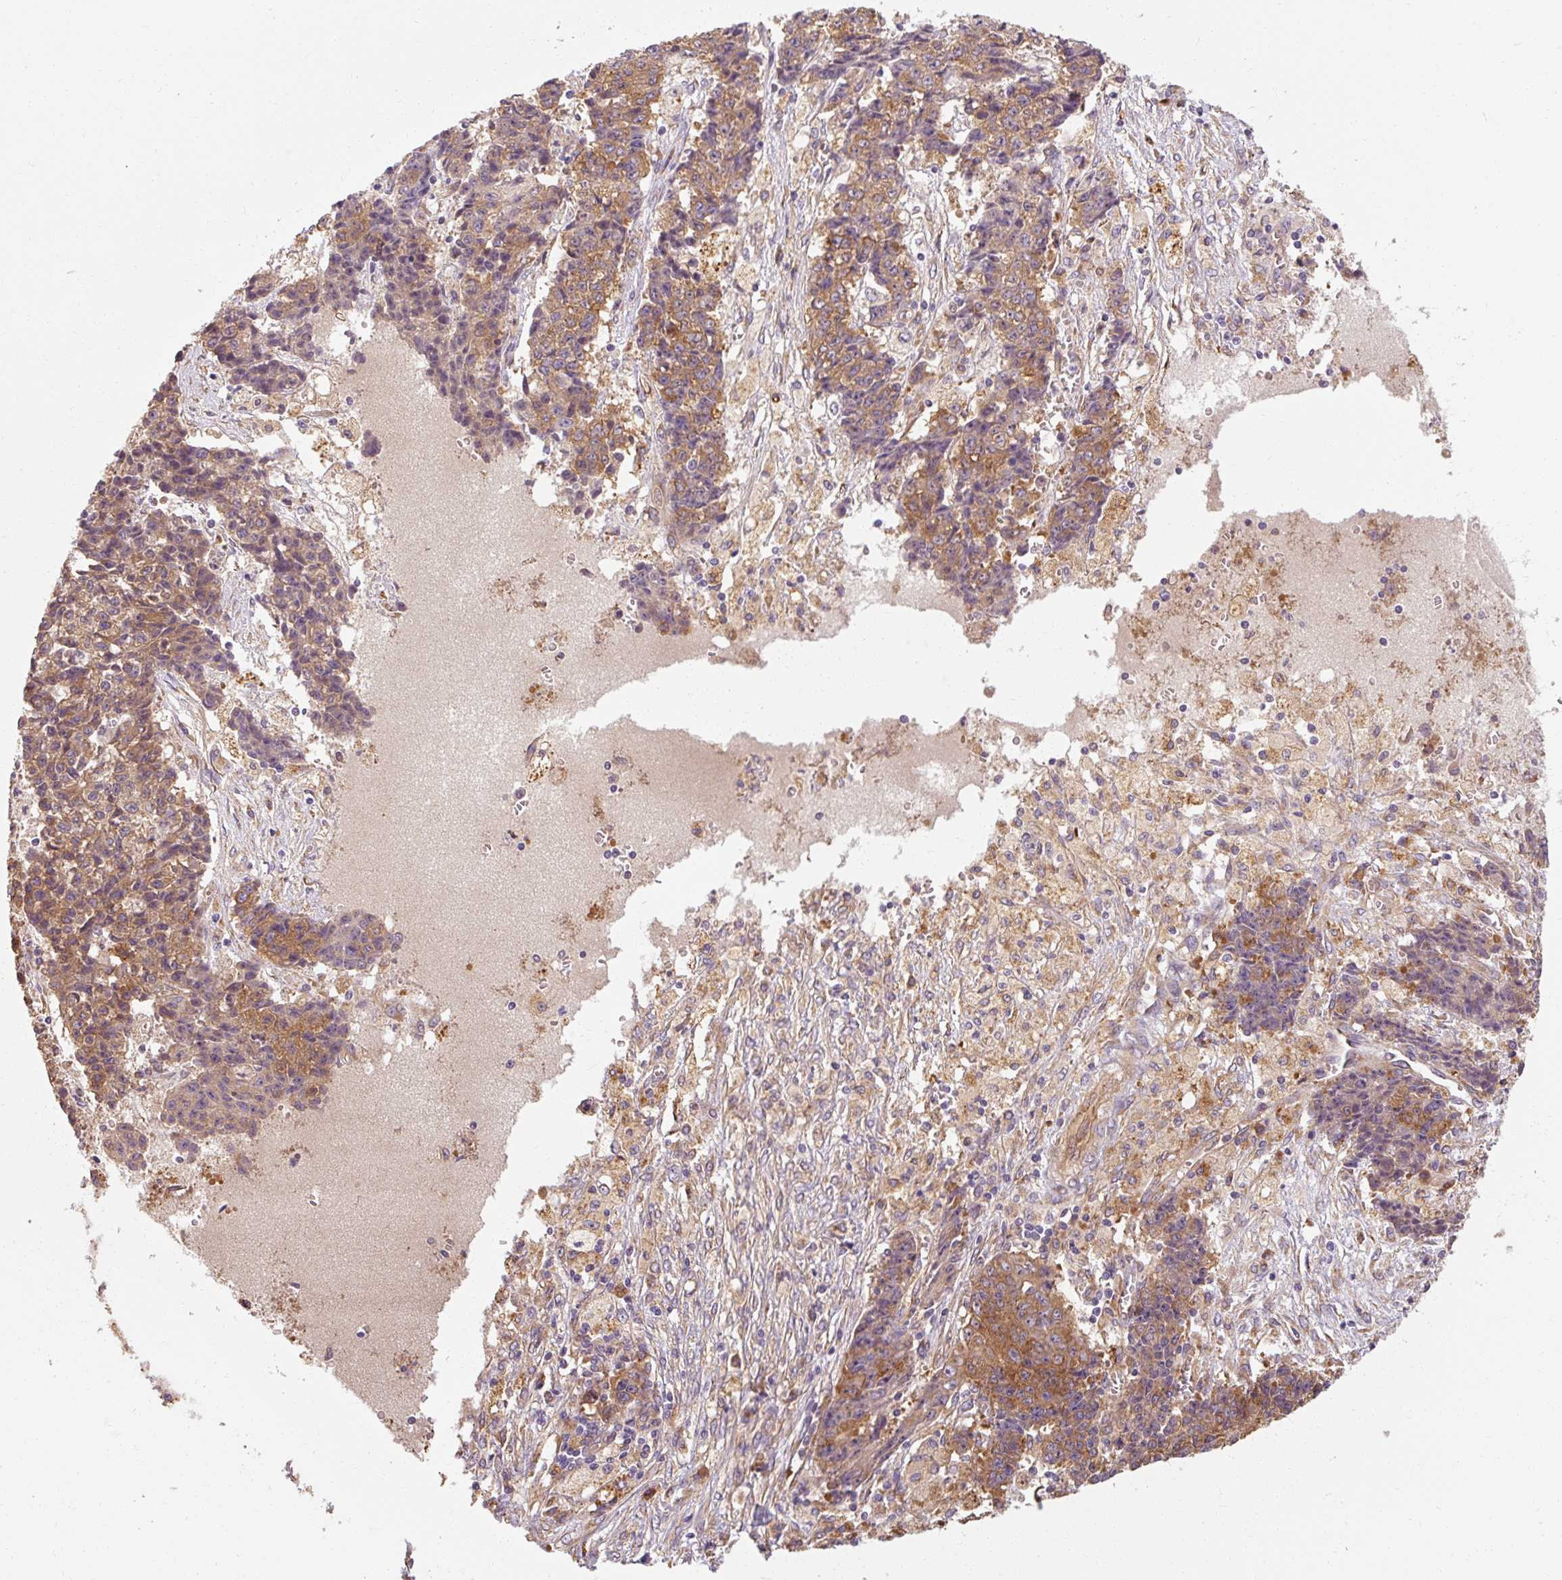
{"staining": {"intensity": "strong", "quantity": ">75%", "location": "cytoplasmic/membranous"}, "tissue": "ovarian cancer", "cell_type": "Tumor cells", "image_type": "cancer", "snomed": [{"axis": "morphology", "description": "Carcinoma, endometroid"}, {"axis": "topography", "description": "Ovary"}], "caption": "Immunohistochemical staining of ovarian cancer displays high levels of strong cytoplasmic/membranous positivity in about >75% of tumor cells.", "gene": "TBC1D4", "patient": {"sex": "female", "age": 42}}